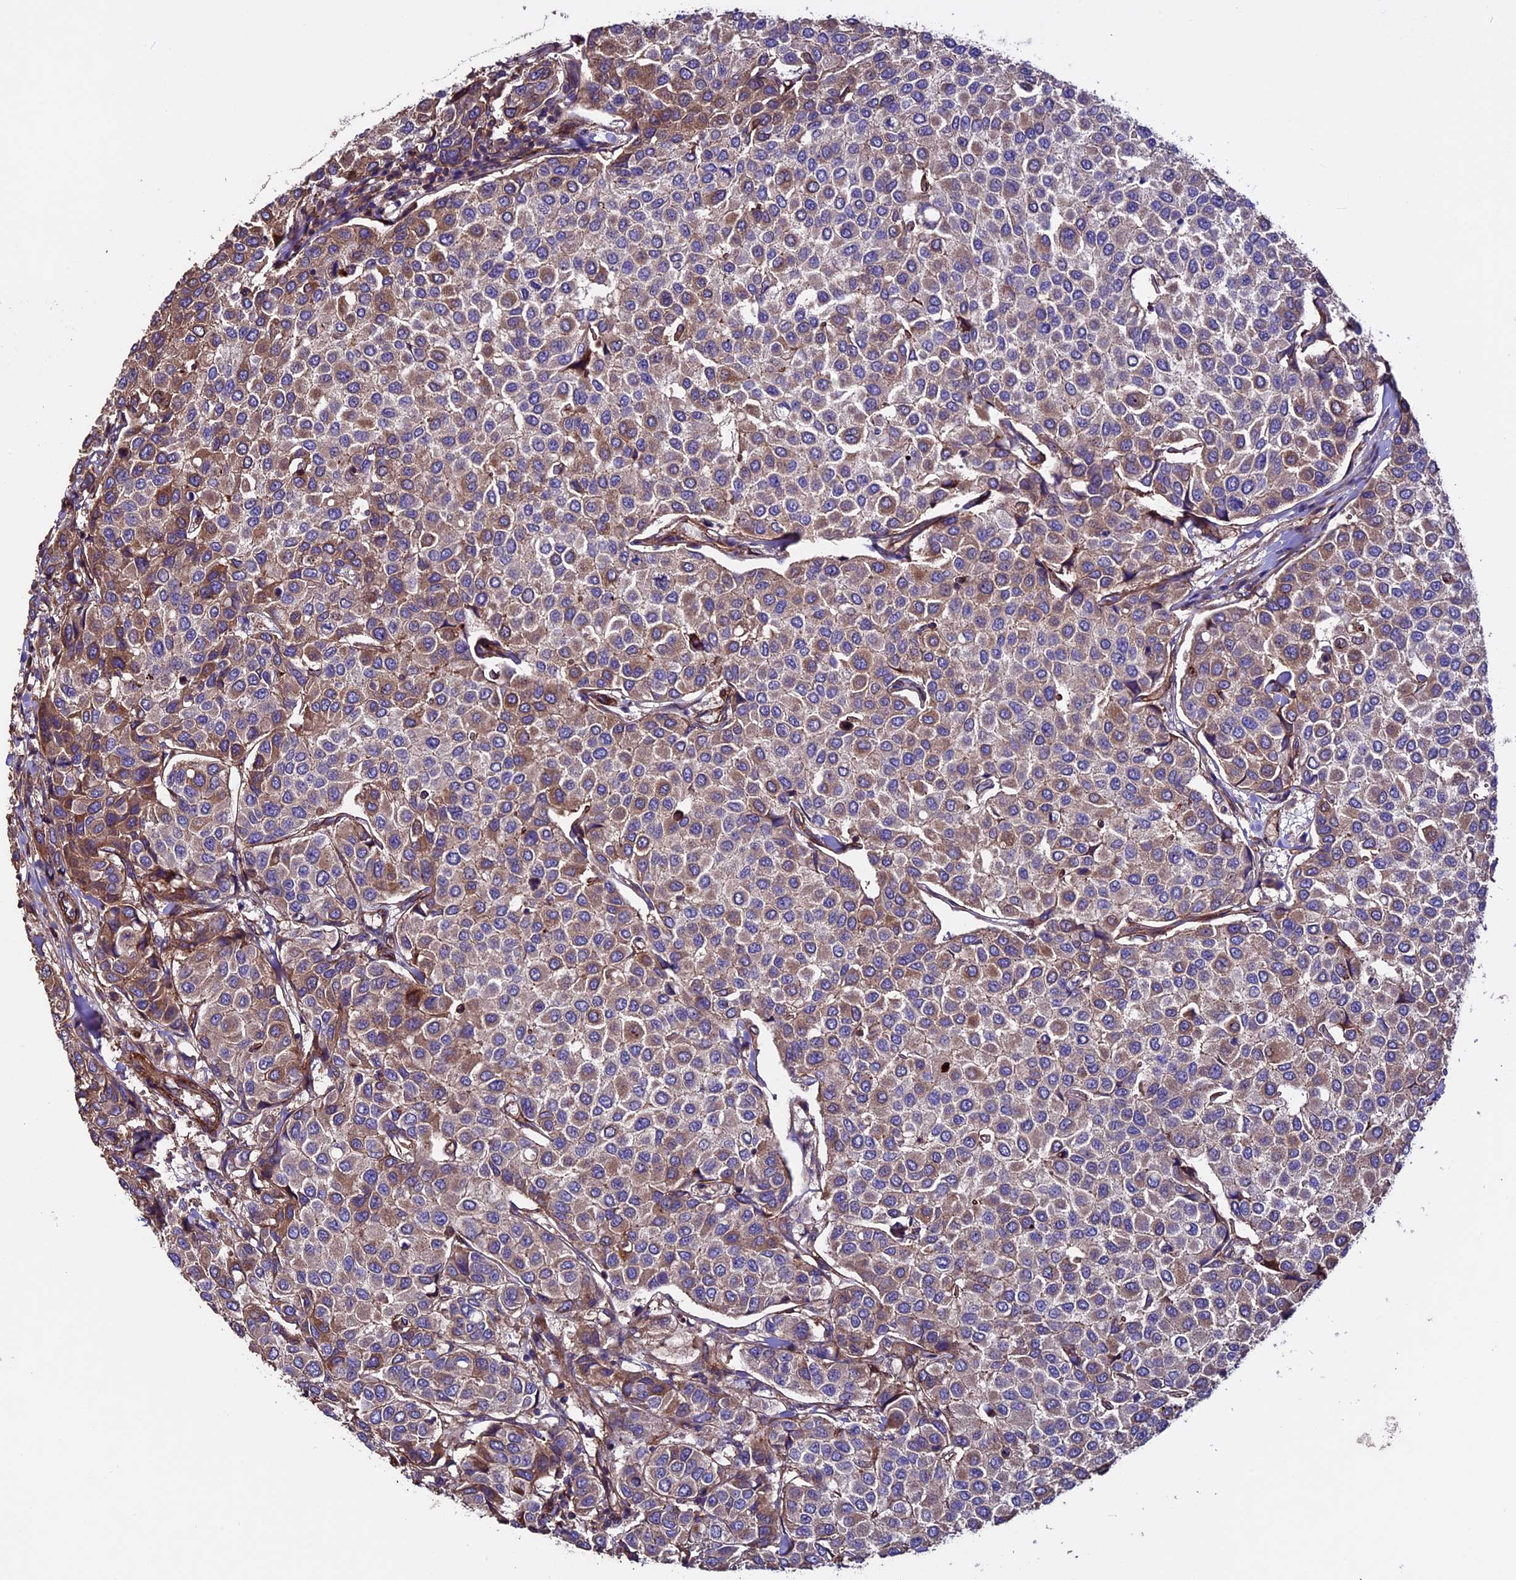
{"staining": {"intensity": "moderate", "quantity": ">75%", "location": "cytoplasmic/membranous"}, "tissue": "breast cancer", "cell_type": "Tumor cells", "image_type": "cancer", "snomed": [{"axis": "morphology", "description": "Duct carcinoma"}, {"axis": "topography", "description": "Breast"}], "caption": "Immunohistochemical staining of breast cancer (infiltrating ductal carcinoma) reveals medium levels of moderate cytoplasmic/membranous staining in about >75% of tumor cells.", "gene": "EVA1B", "patient": {"sex": "female", "age": 55}}